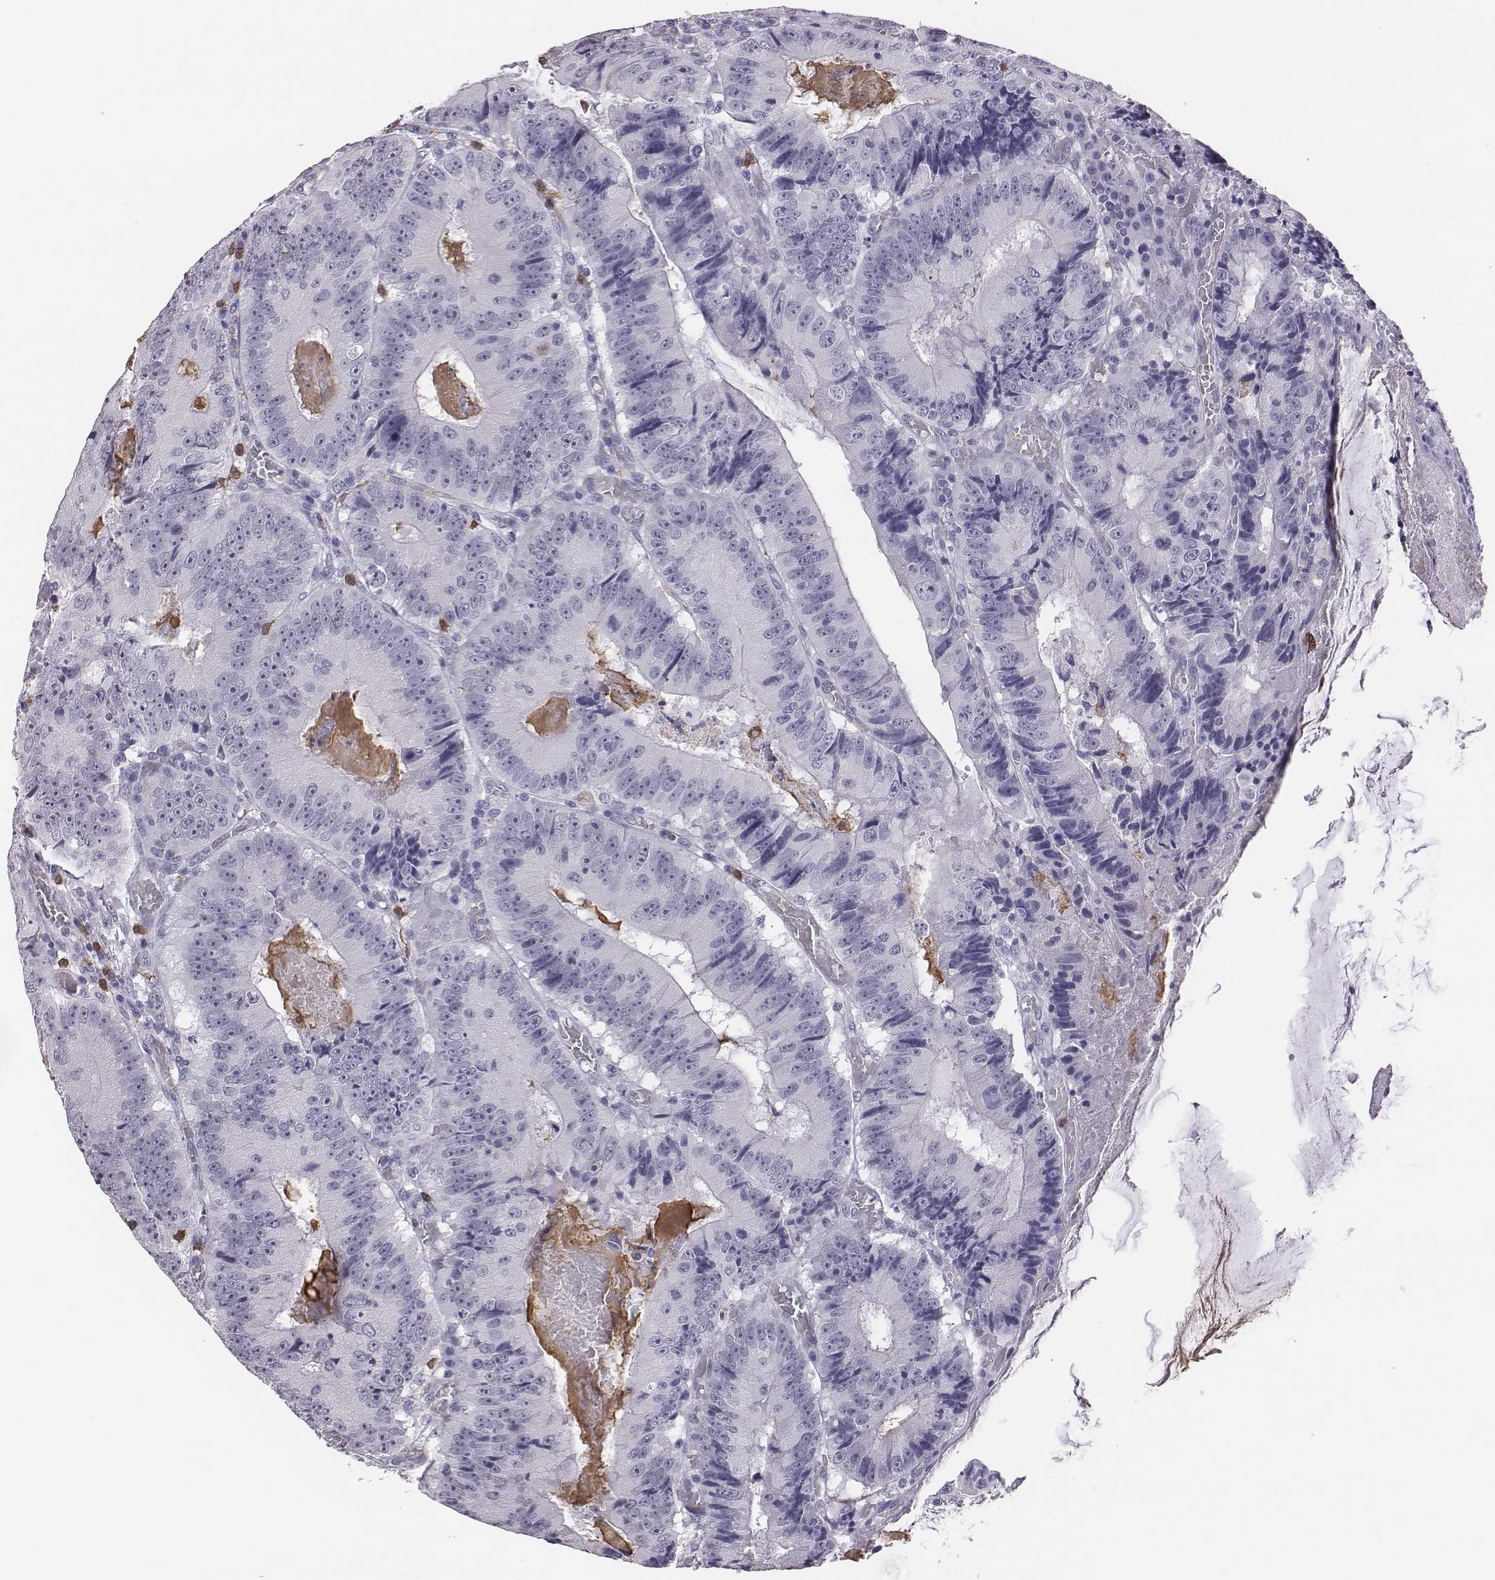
{"staining": {"intensity": "negative", "quantity": "none", "location": "none"}, "tissue": "colorectal cancer", "cell_type": "Tumor cells", "image_type": "cancer", "snomed": [{"axis": "morphology", "description": "Adenocarcinoma, NOS"}, {"axis": "topography", "description": "Colon"}], "caption": "High power microscopy micrograph of an IHC photomicrograph of adenocarcinoma (colorectal), revealing no significant staining in tumor cells.", "gene": "ACOD1", "patient": {"sex": "female", "age": 86}}